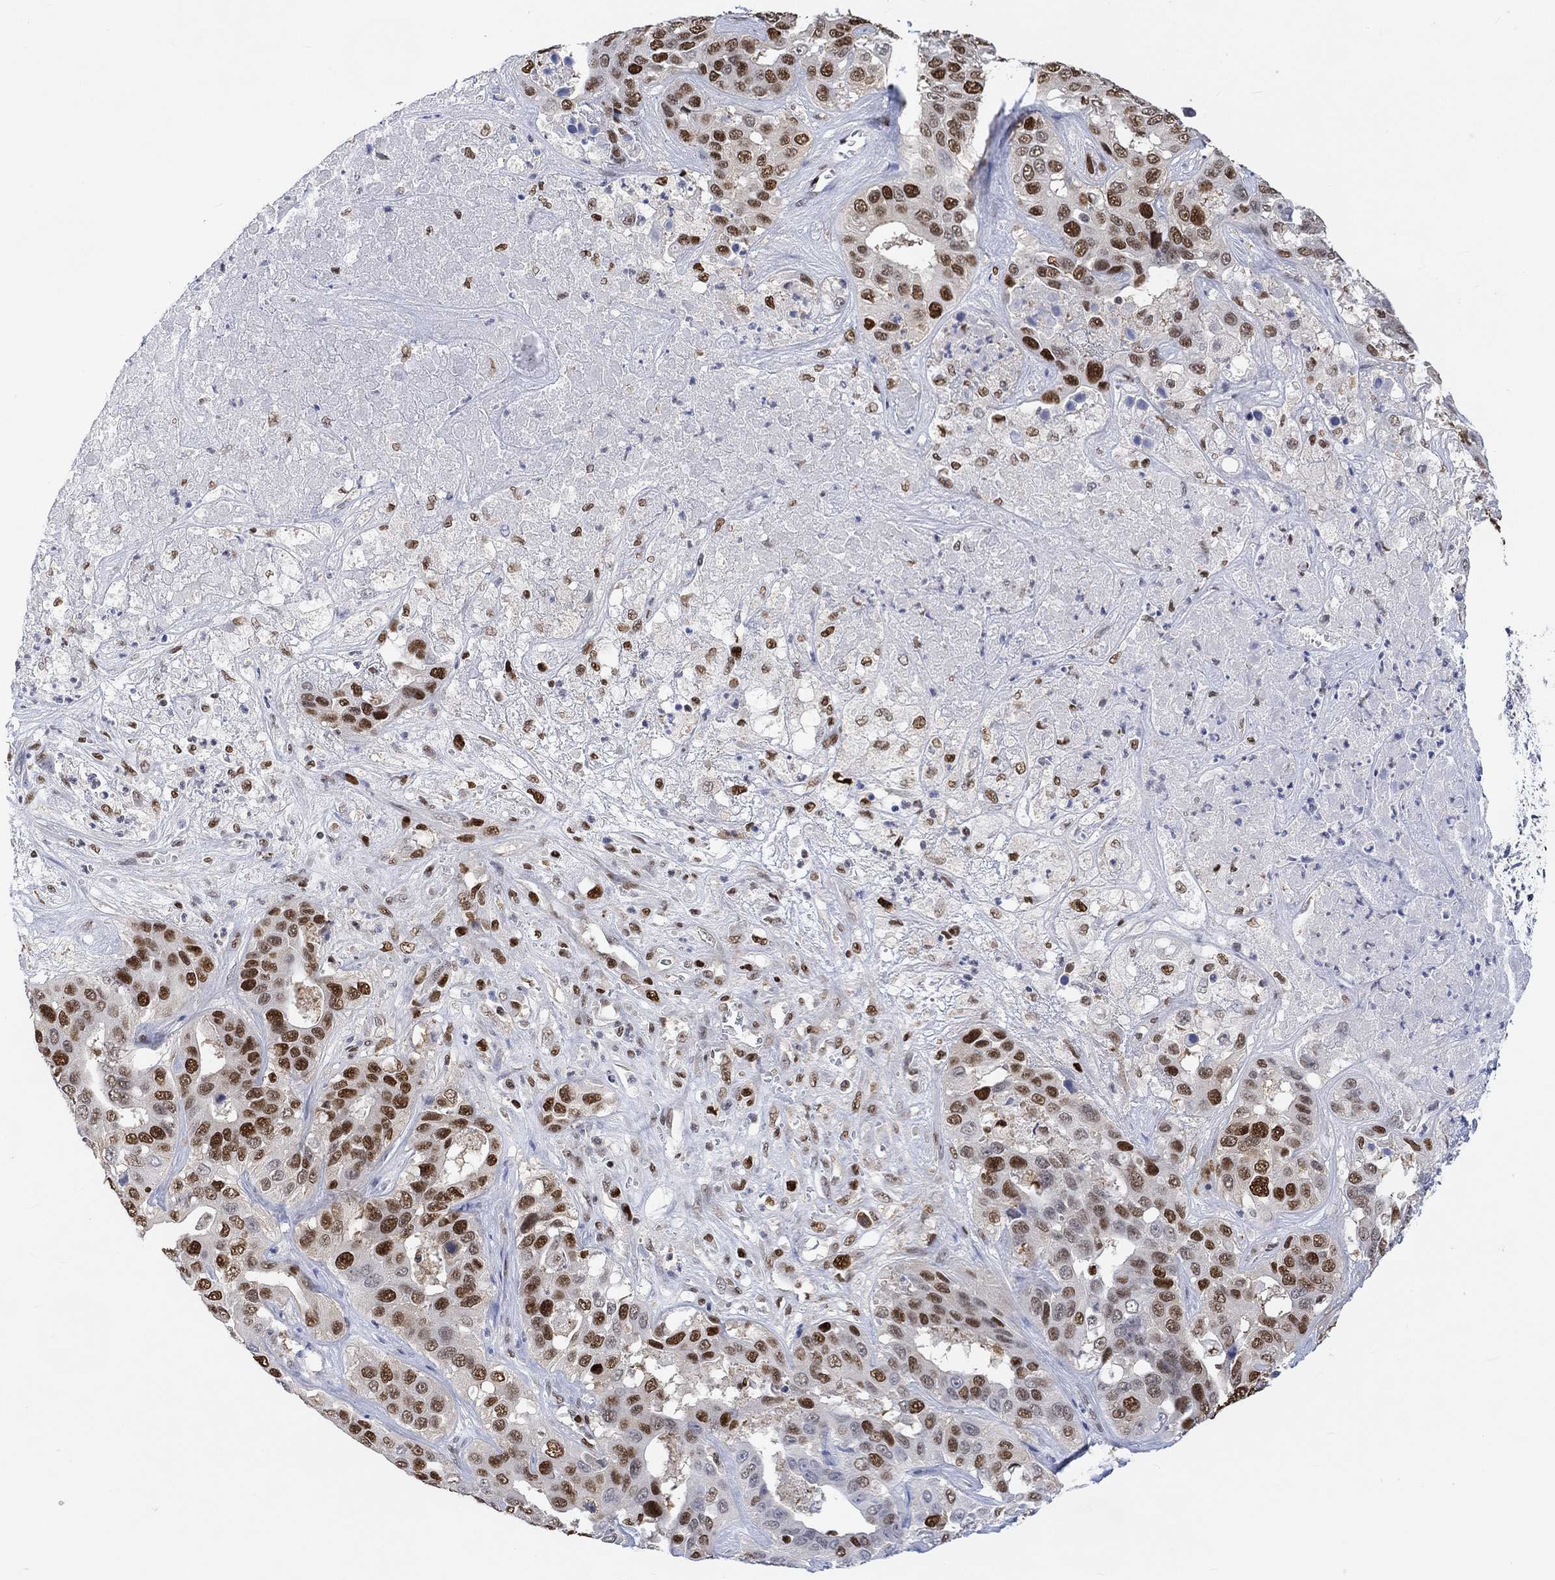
{"staining": {"intensity": "strong", "quantity": "25%-75%", "location": "nuclear"}, "tissue": "liver cancer", "cell_type": "Tumor cells", "image_type": "cancer", "snomed": [{"axis": "morphology", "description": "Cholangiocarcinoma"}, {"axis": "topography", "description": "Liver"}], "caption": "High-power microscopy captured an immunohistochemistry image of cholangiocarcinoma (liver), revealing strong nuclear positivity in approximately 25%-75% of tumor cells. (IHC, brightfield microscopy, high magnification).", "gene": "RAD54L2", "patient": {"sex": "female", "age": 52}}